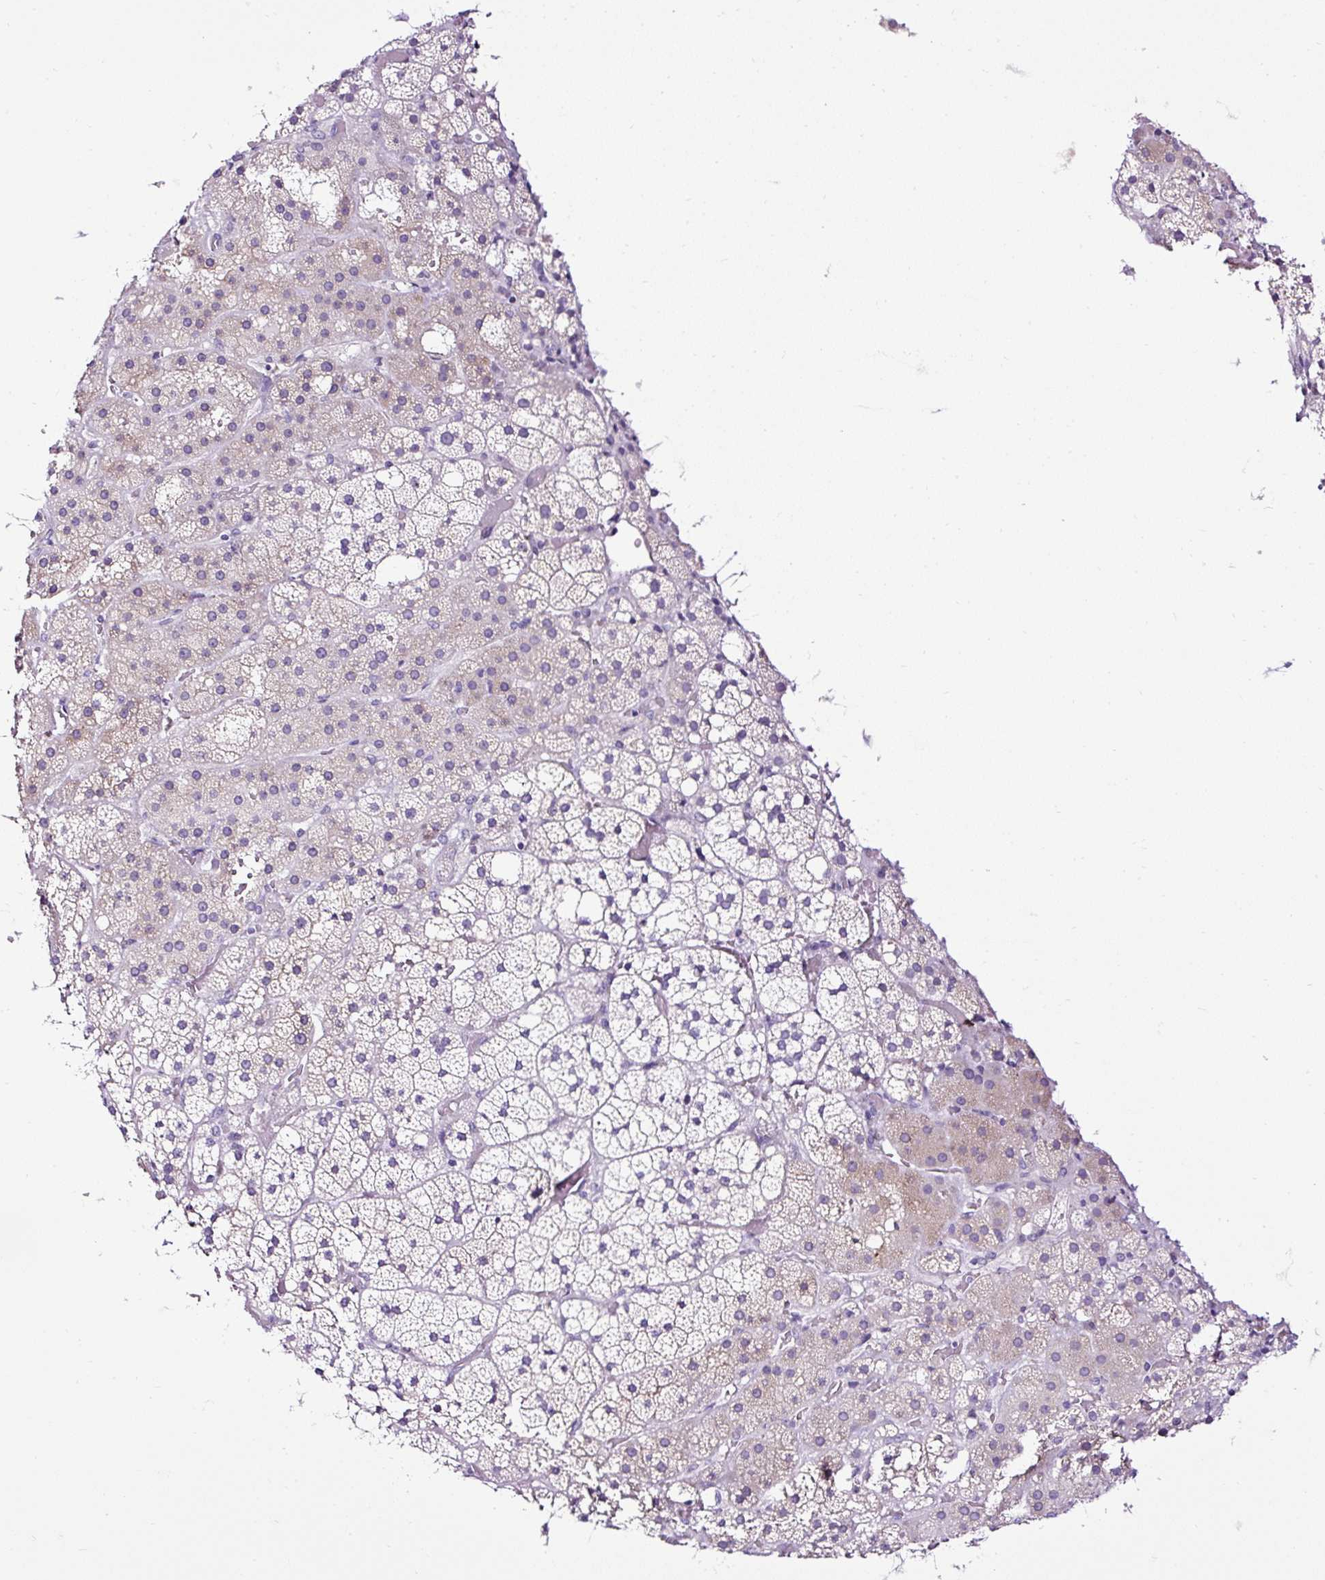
{"staining": {"intensity": "negative", "quantity": "none", "location": "none"}, "tissue": "adrenal gland", "cell_type": "Glandular cells", "image_type": "normal", "snomed": [{"axis": "morphology", "description": "Normal tissue, NOS"}, {"axis": "topography", "description": "Adrenal gland"}], "caption": "Unremarkable adrenal gland was stained to show a protein in brown. There is no significant expression in glandular cells.", "gene": "SLC7A8", "patient": {"sex": "male", "age": 53}}